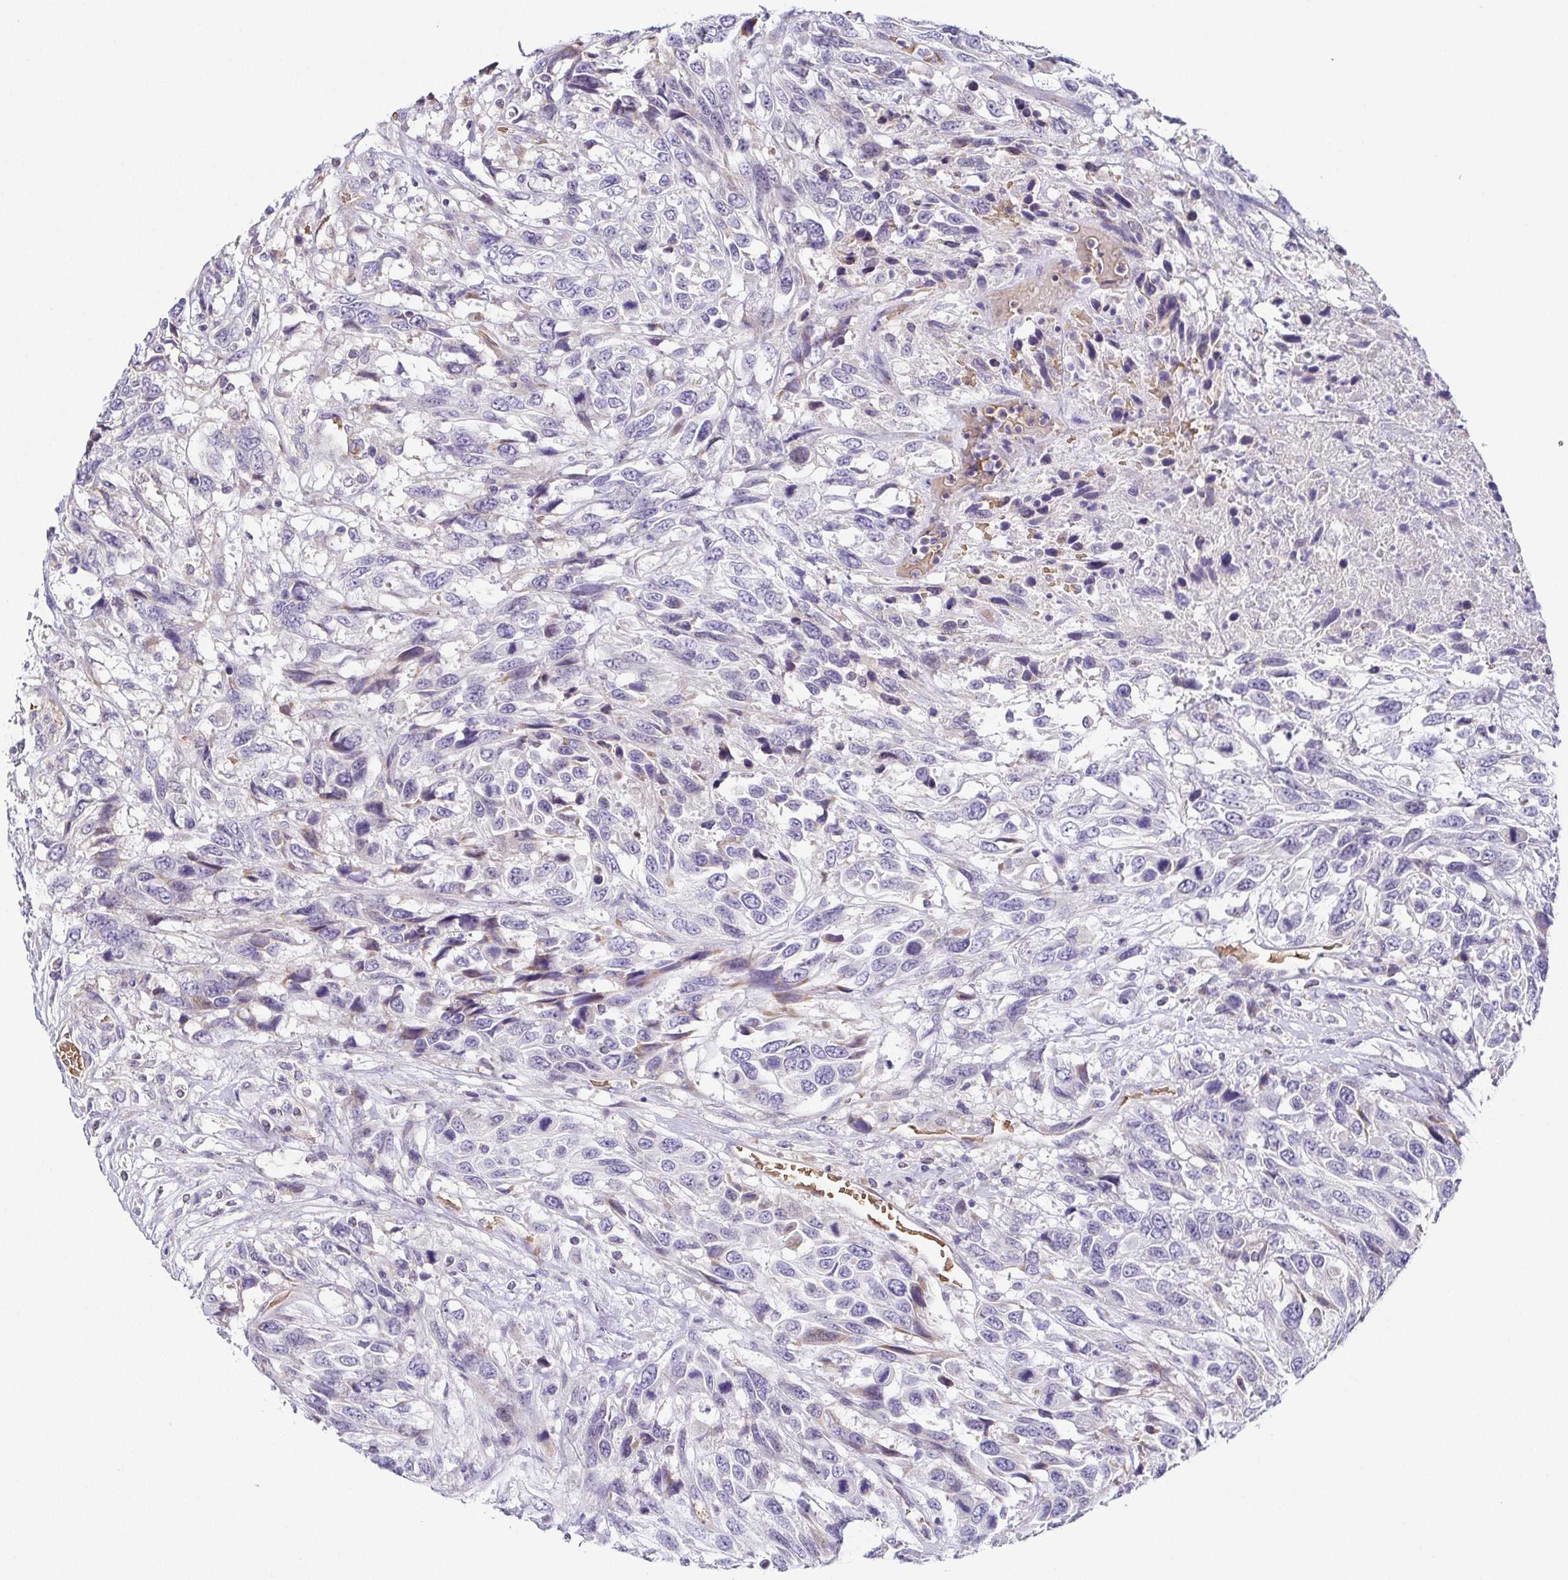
{"staining": {"intensity": "negative", "quantity": "none", "location": "none"}, "tissue": "urothelial cancer", "cell_type": "Tumor cells", "image_type": "cancer", "snomed": [{"axis": "morphology", "description": "Urothelial carcinoma, High grade"}, {"axis": "topography", "description": "Urinary bladder"}], "caption": "Immunohistochemistry (IHC) histopathology image of neoplastic tissue: urothelial cancer stained with DAB (3,3'-diaminobenzidine) displays no significant protein expression in tumor cells. (Immunohistochemistry (IHC), brightfield microscopy, high magnification).", "gene": "FAM162B", "patient": {"sex": "female", "age": 70}}